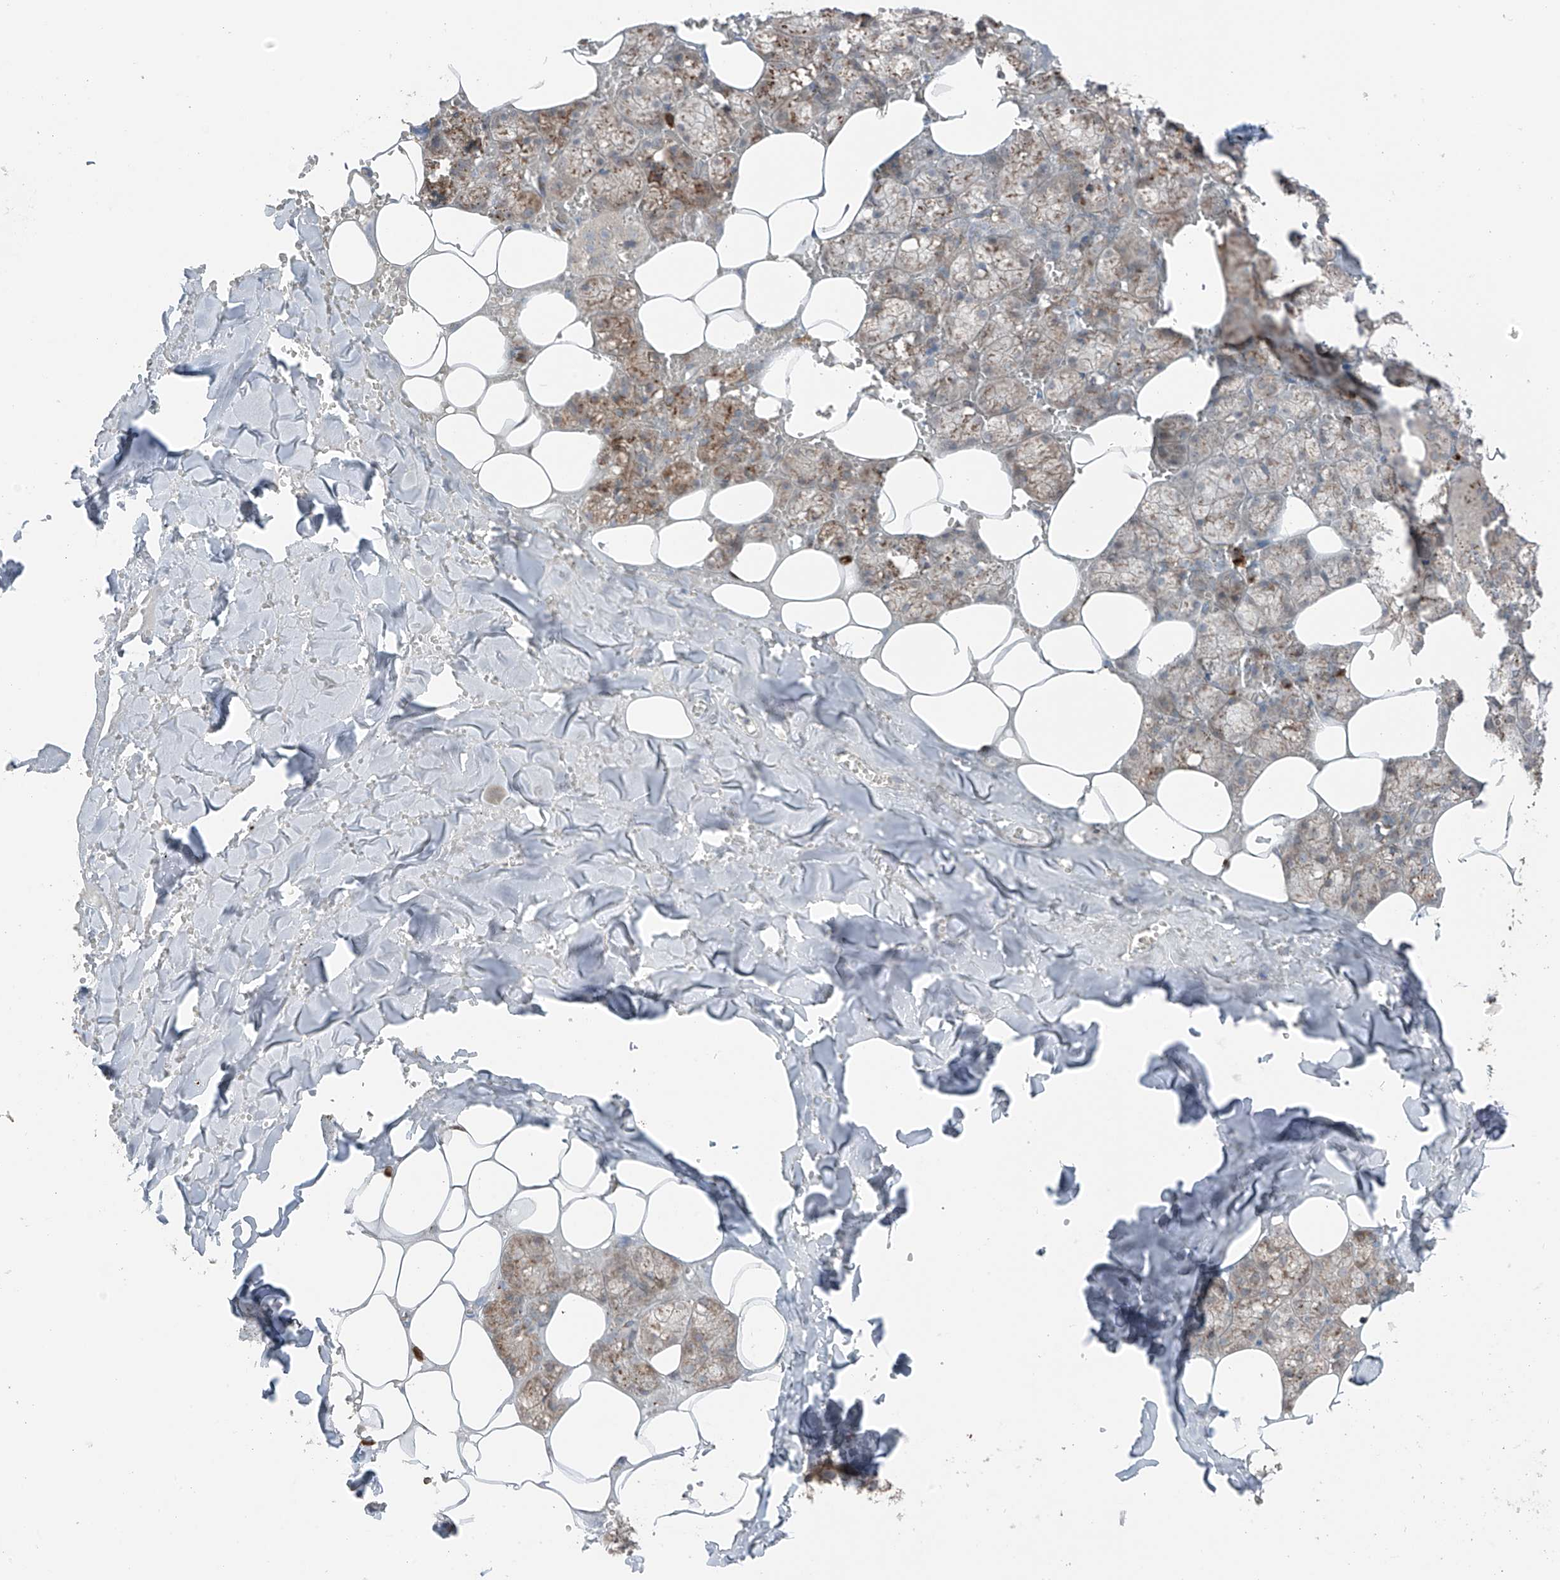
{"staining": {"intensity": "moderate", "quantity": ">75%", "location": "cytoplasmic/membranous"}, "tissue": "salivary gland", "cell_type": "Glandular cells", "image_type": "normal", "snomed": [{"axis": "morphology", "description": "Normal tissue, NOS"}, {"axis": "topography", "description": "Salivary gland"}], "caption": "Immunohistochemical staining of unremarkable salivary gland reveals >75% levels of moderate cytoplasmic/membranous protein positivity in approximately >75% of glandular cells.", "gene": "ERLEC1", "patient": {"sex": "male", "age": 62}}